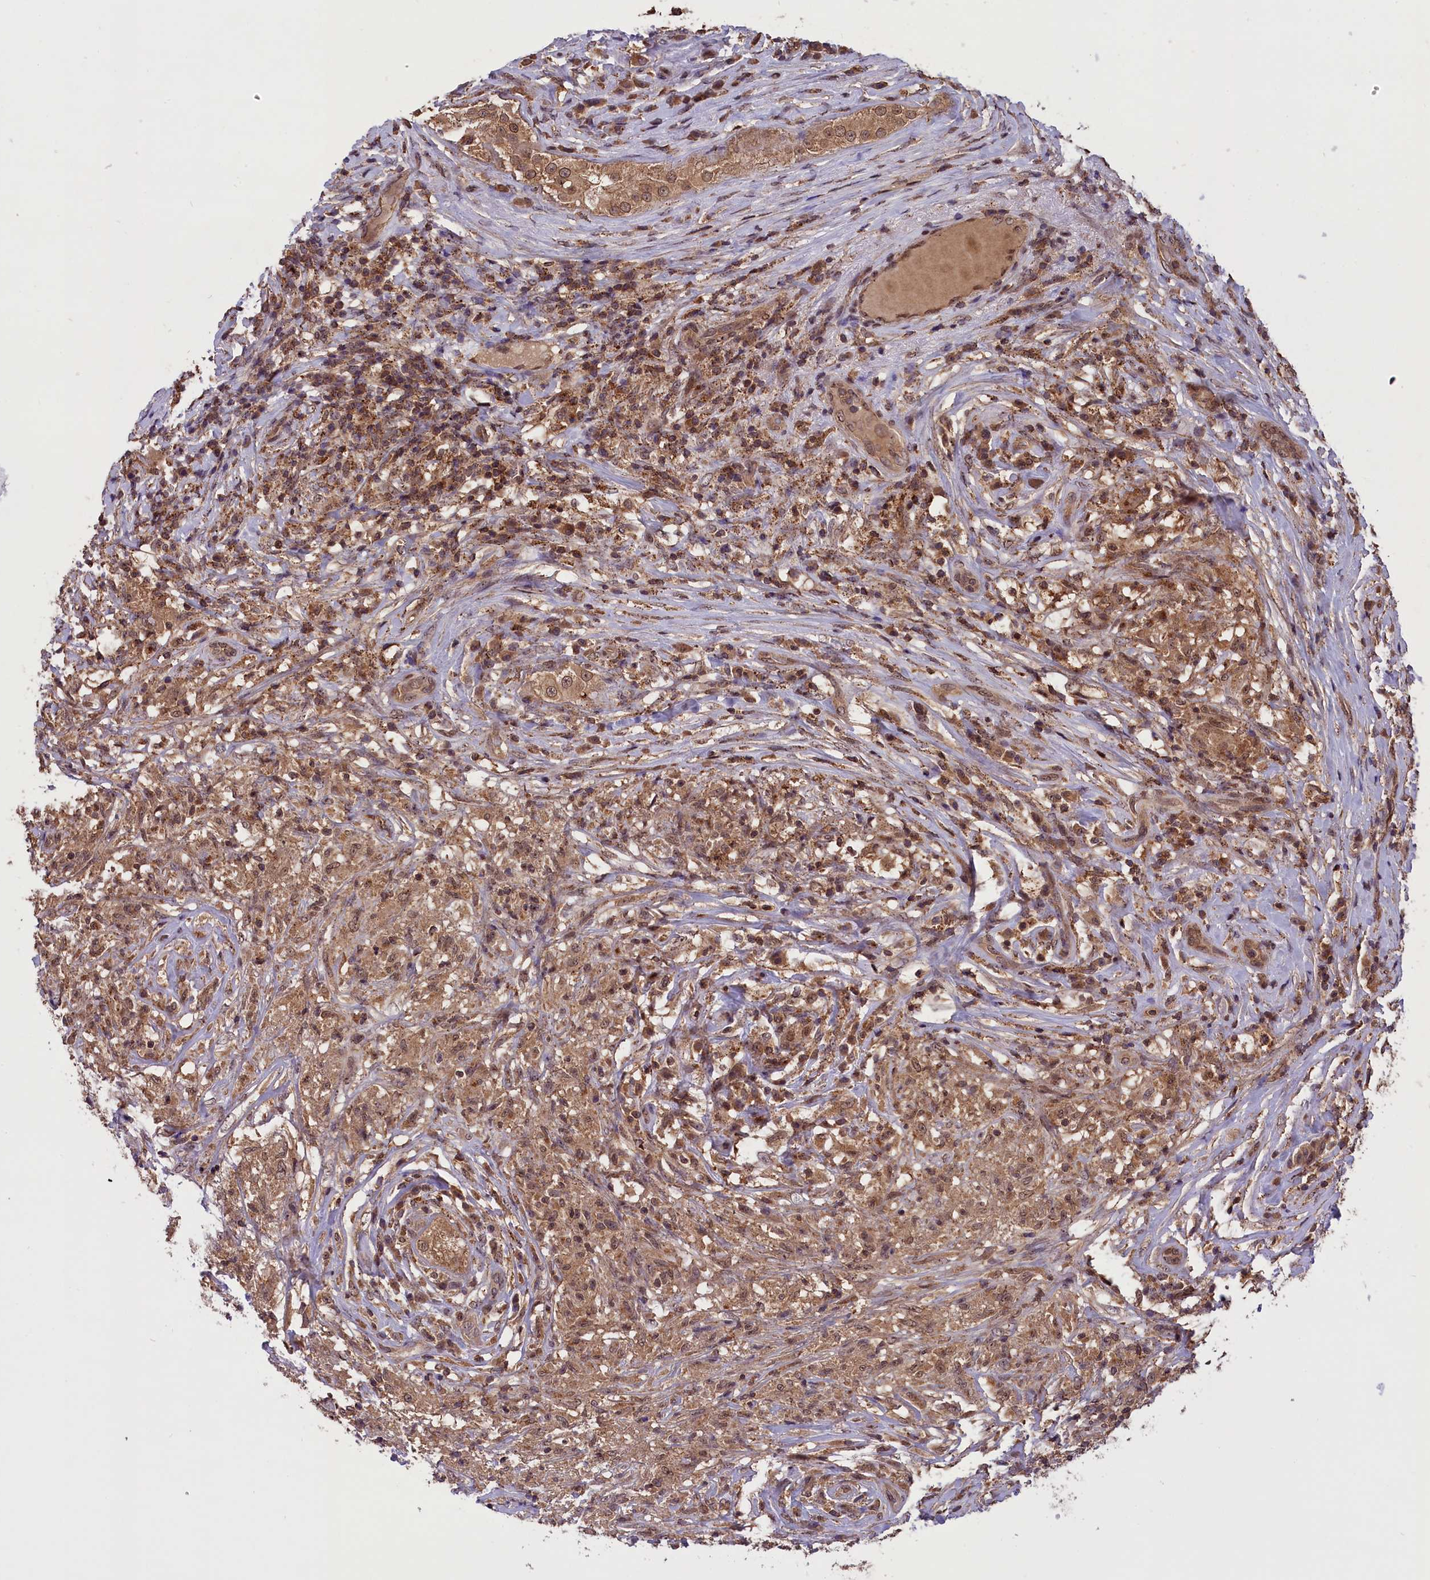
{"staining": {"intensity": "moderate", "quantity": ">75%", "location": "cytoplasmic/membranous"}, "tissue": "testis cancer", "cell_type": "Tumor cells", "image_type": "cancer", "snomed": [{"axis": "morphology", "description": "Seminoma, NOS"}, {"axis": "topography", "description": "Testis"}], "caption": "The photomicrograph exhibits staining of testis cancer (seminoma), revealing moderate cytoplasmic/membranous protein staining (brown color) within tumor cells.", "gene": "IST1", "patient": {"sex": "male", "age": 49}}